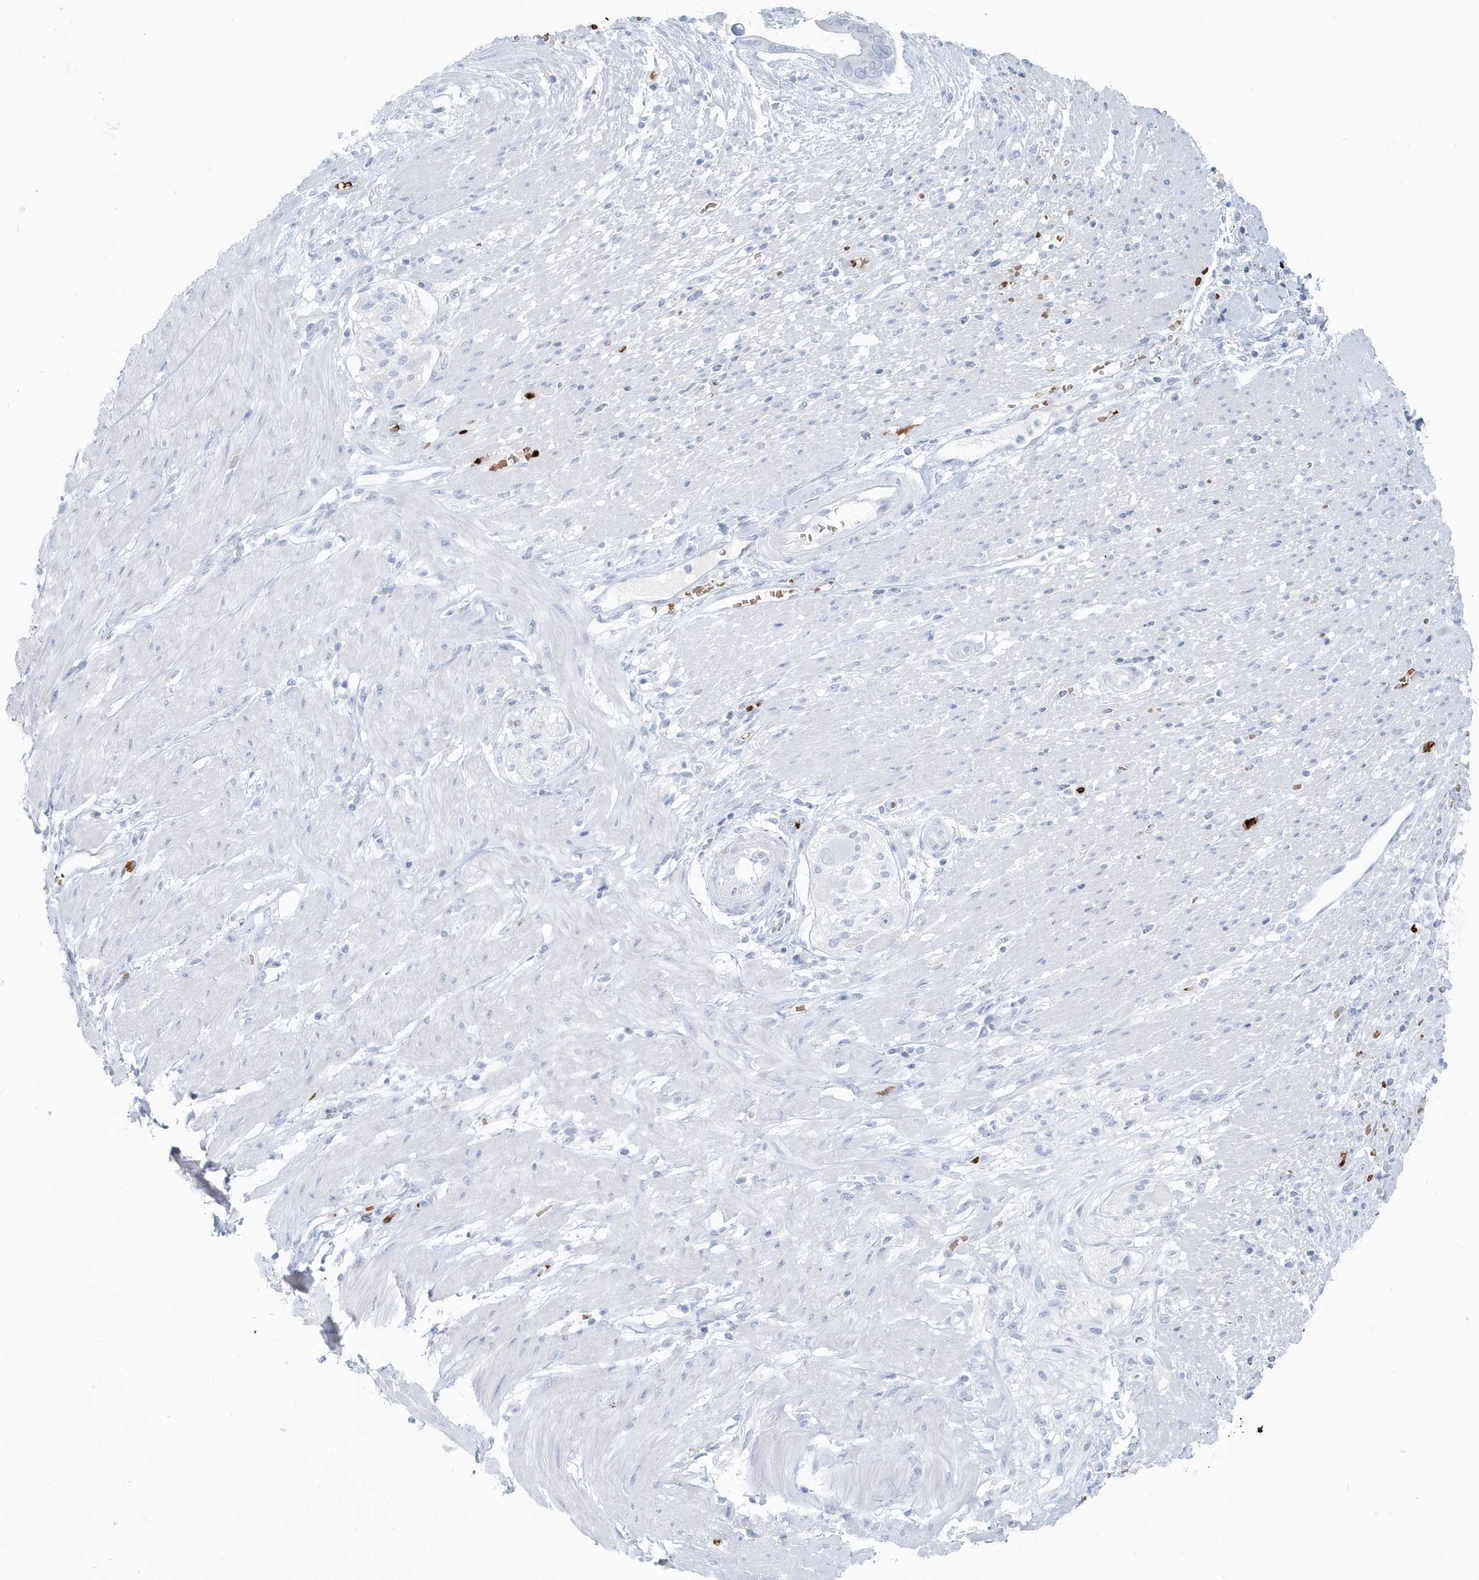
{"staining": {"intensity": "negative", "quantity": "none", "location": "none"}, "tissue": "pancreatic cancer", "cell_type": "Tumor cells", "image_type": "cancer", "snomed": [{"axis": "morphology", "description": "Adenocarcinoma, NOS"}, {"axis": "topography", "description": "Pancreas"}], "caption": "IHC of human pancreatic cancer (adenocarcinoma) displays no staining in tumor cells.", "gene": "HBA2", "patient": {"sex": "male", "age": 68}}